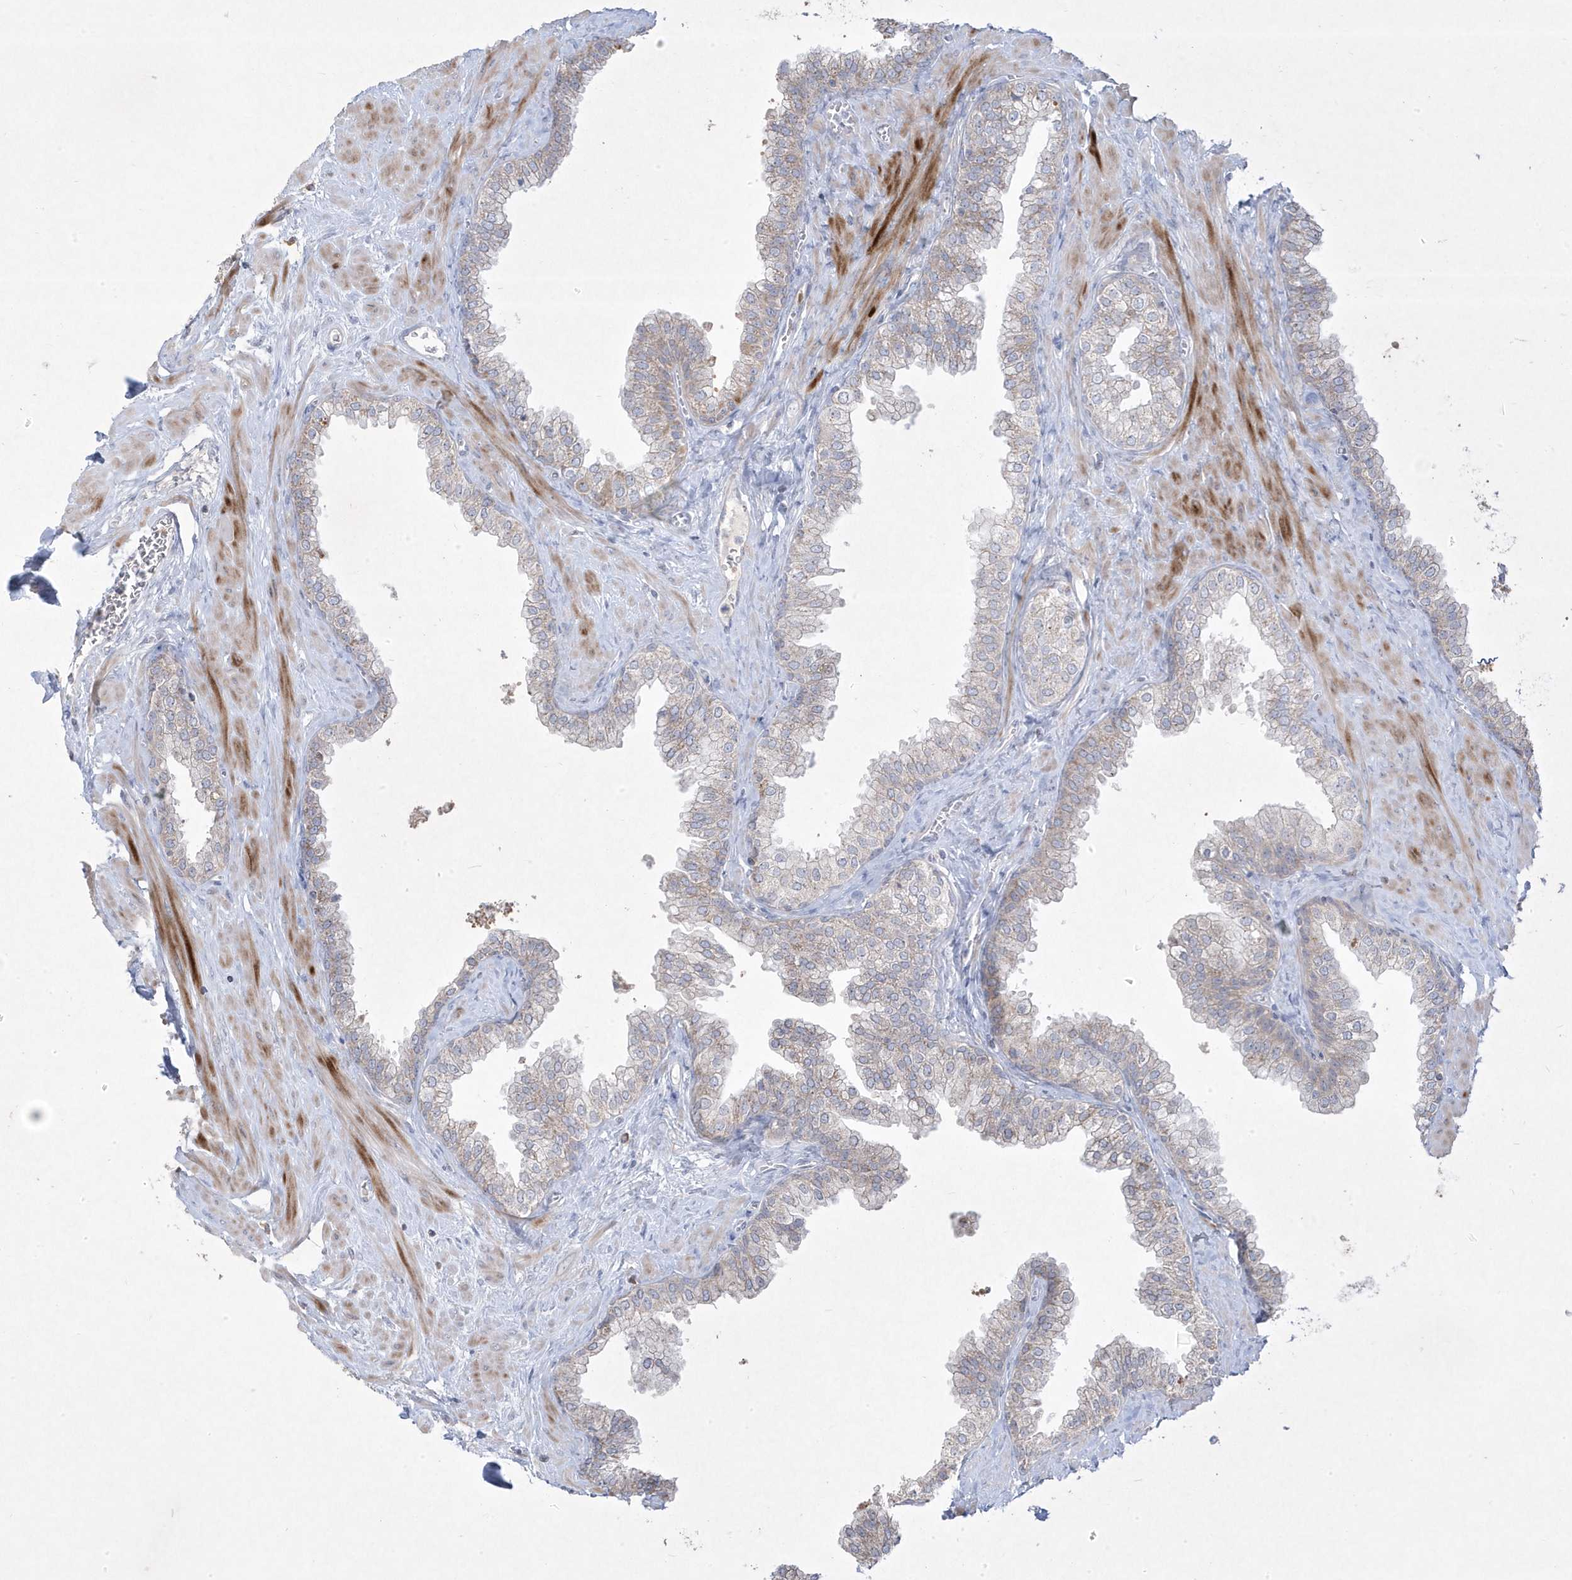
{"staining": {"intensity": "negative", "quantity": "none", "location": "none"}, "tissue": "prostate", "cell_type": "Glandular cells", "image_type": "normal", "snomed": [{"axis": "morphology", "description": "Normal tissue, NOS"}, {"axis": "morphology", "description": "Urothelial carcinoma, Low grade"}, {"axis": "topography", "description": "Urinary bladder"}, {"axis": "topography", "description": "Prostate"}], "caption": "The micrograph displays no significant staining in glandular cells of prostate.", "gene": "ADAMTSL3", "patient": {"sex": "male", "age": 60}}